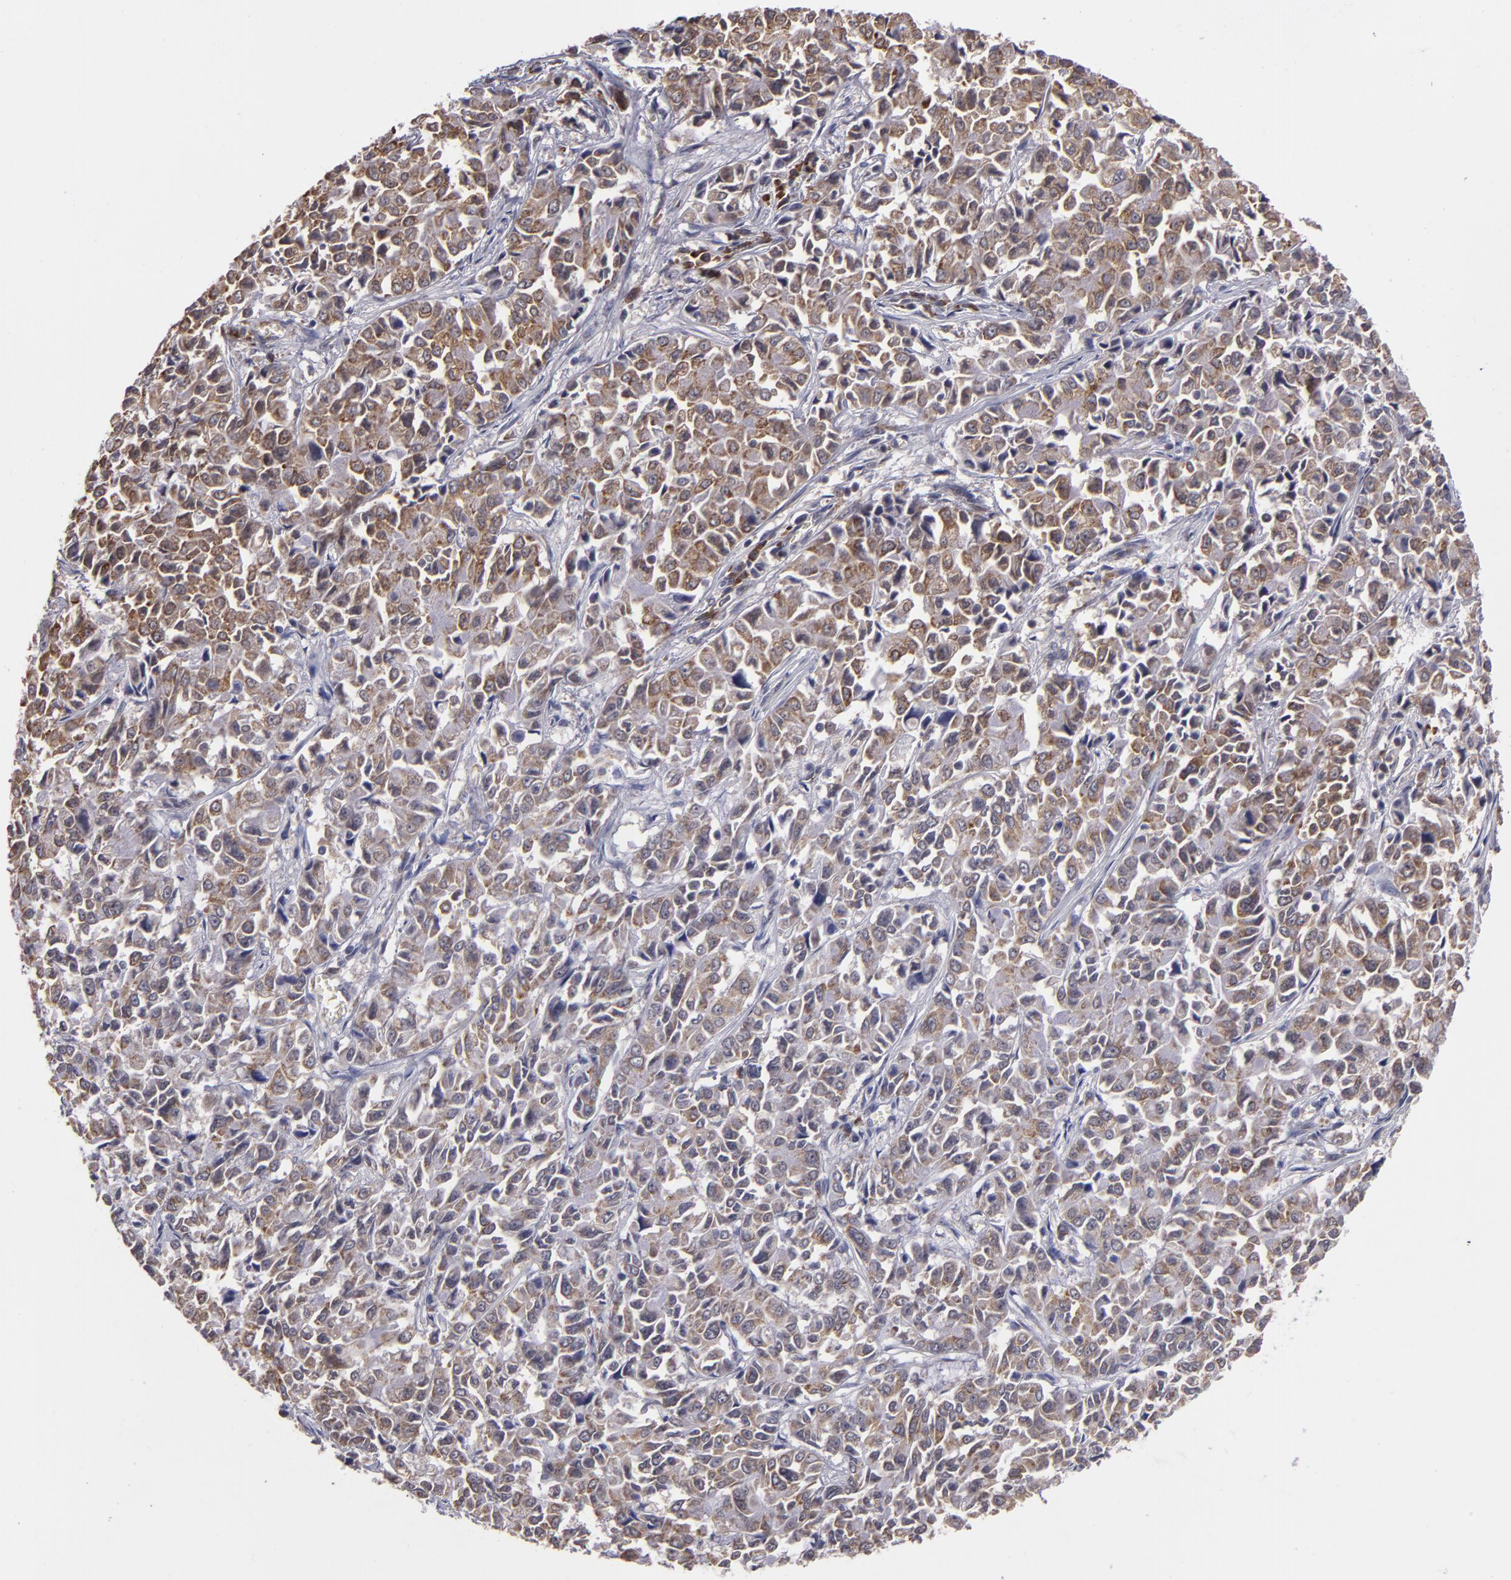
{"staining": {"intensity": "weak", "quantity": ">75%", "location": "cytoplasmic/membranous"}, "tissue": "pancreatic cancer", "cell_type": "Tumor cells", "image_type": "cancer", "snomed": [{"axis": "morphology", "description": "Adenocarcinoma, NOS"}, {"axis": "topography", "description": "Pancreas"}], "caption": "Adenocarcinoma (pancreatic) stained for a protein (brown) exhibits weak cytoplasmic/membranous positive staining in approximately >75% of tumor cells.", "gene": "CASP1", "patient": {"sex": "female", "age": 52}}